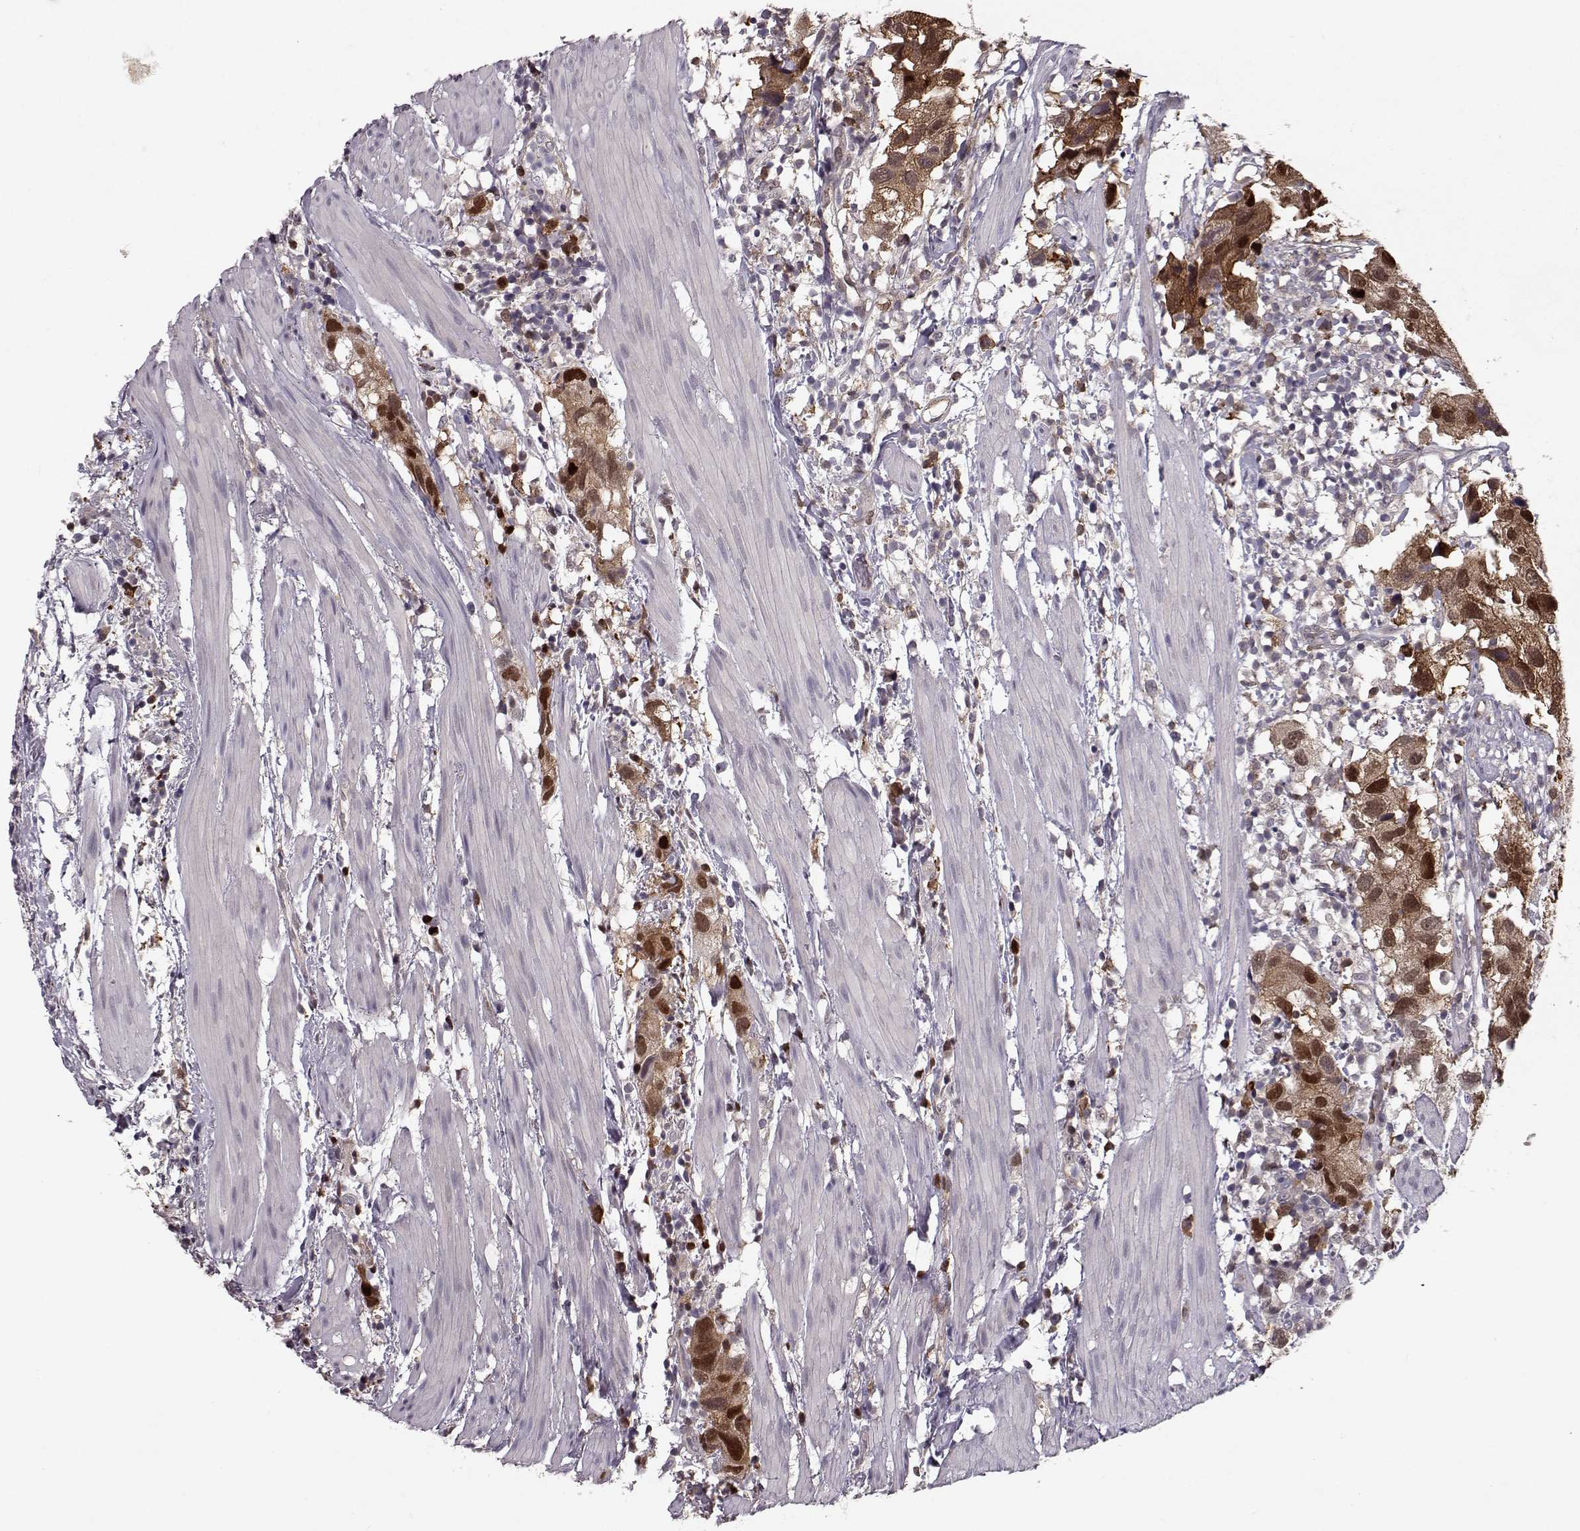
{"staining": {"intensity": "strong", "quantity": "25%-75%", "location": "cytoplasmic/membranous"}, "tissue": "urothelial cancer", "cell_type": "Tumor cells", "image_type": "cancer", "snomed": [{"axis": "morphology", "description": "Urothelial carcinoma, High grade"}, {"axis": "topography", "description": "Urinary bladder"}], "caption": "The image shows staining of high-grade urothelial carcinoma, revealing strong cytoplasmic/membranous protein staining (brown color) within tumor cells.", "gene": "RANBP1", "patient": {"sex": "male", "age": 79}}